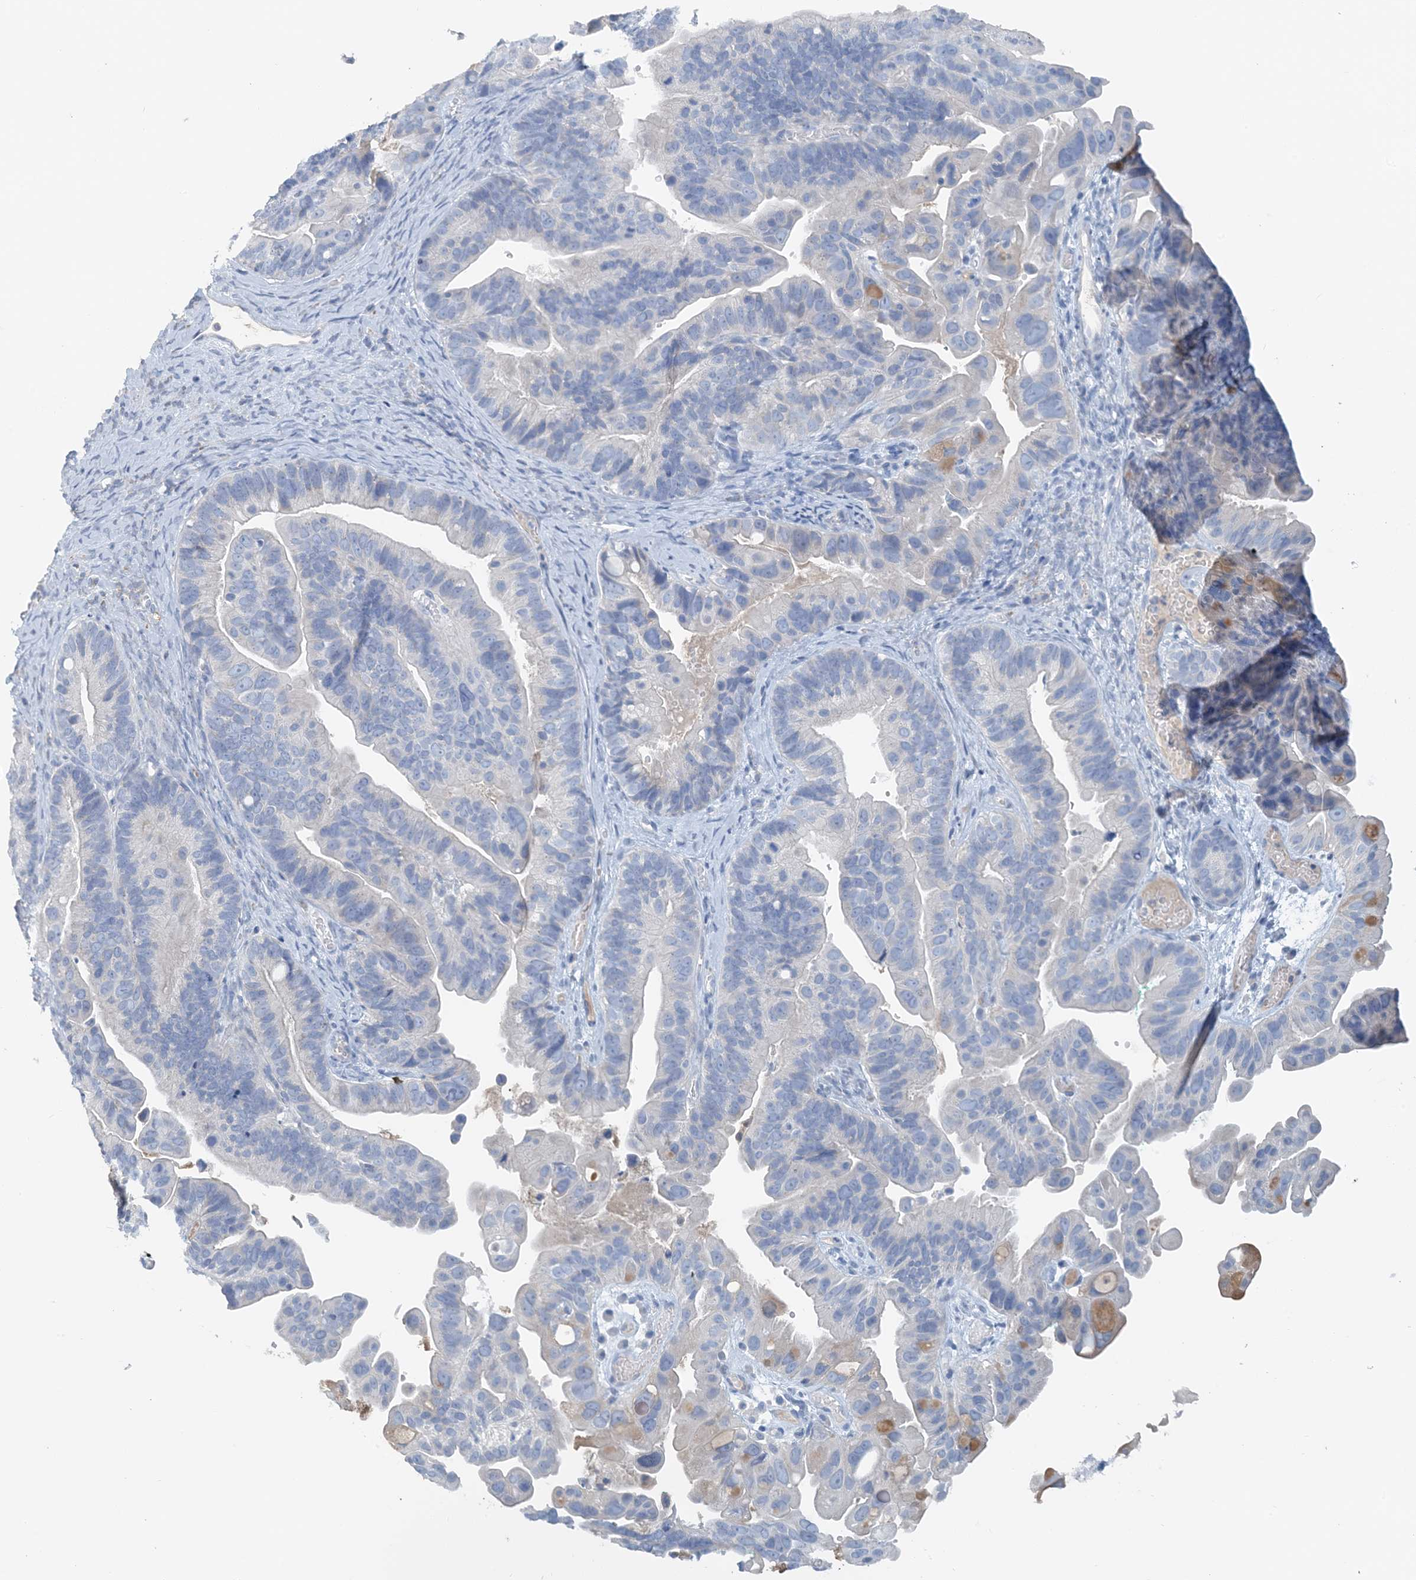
{"staining": {"intensity": "negative", "quantity": "none", "location": "none"}, "tissue": "ovarian cancer", "cell_type": "Tumor cells", "image_type": "cancer", "snomed": [{"axis": "morphology", "description": "Cystadenocarcinoma, serous, NOS"}, {"axis": "topography", "description": "Ovary"}], "caption": "The photomicrograph shows no significant expression in tumor cells of ovarian cancer.", "gene": "CTRL", "patient": {"sex": "female", "age": 56}}